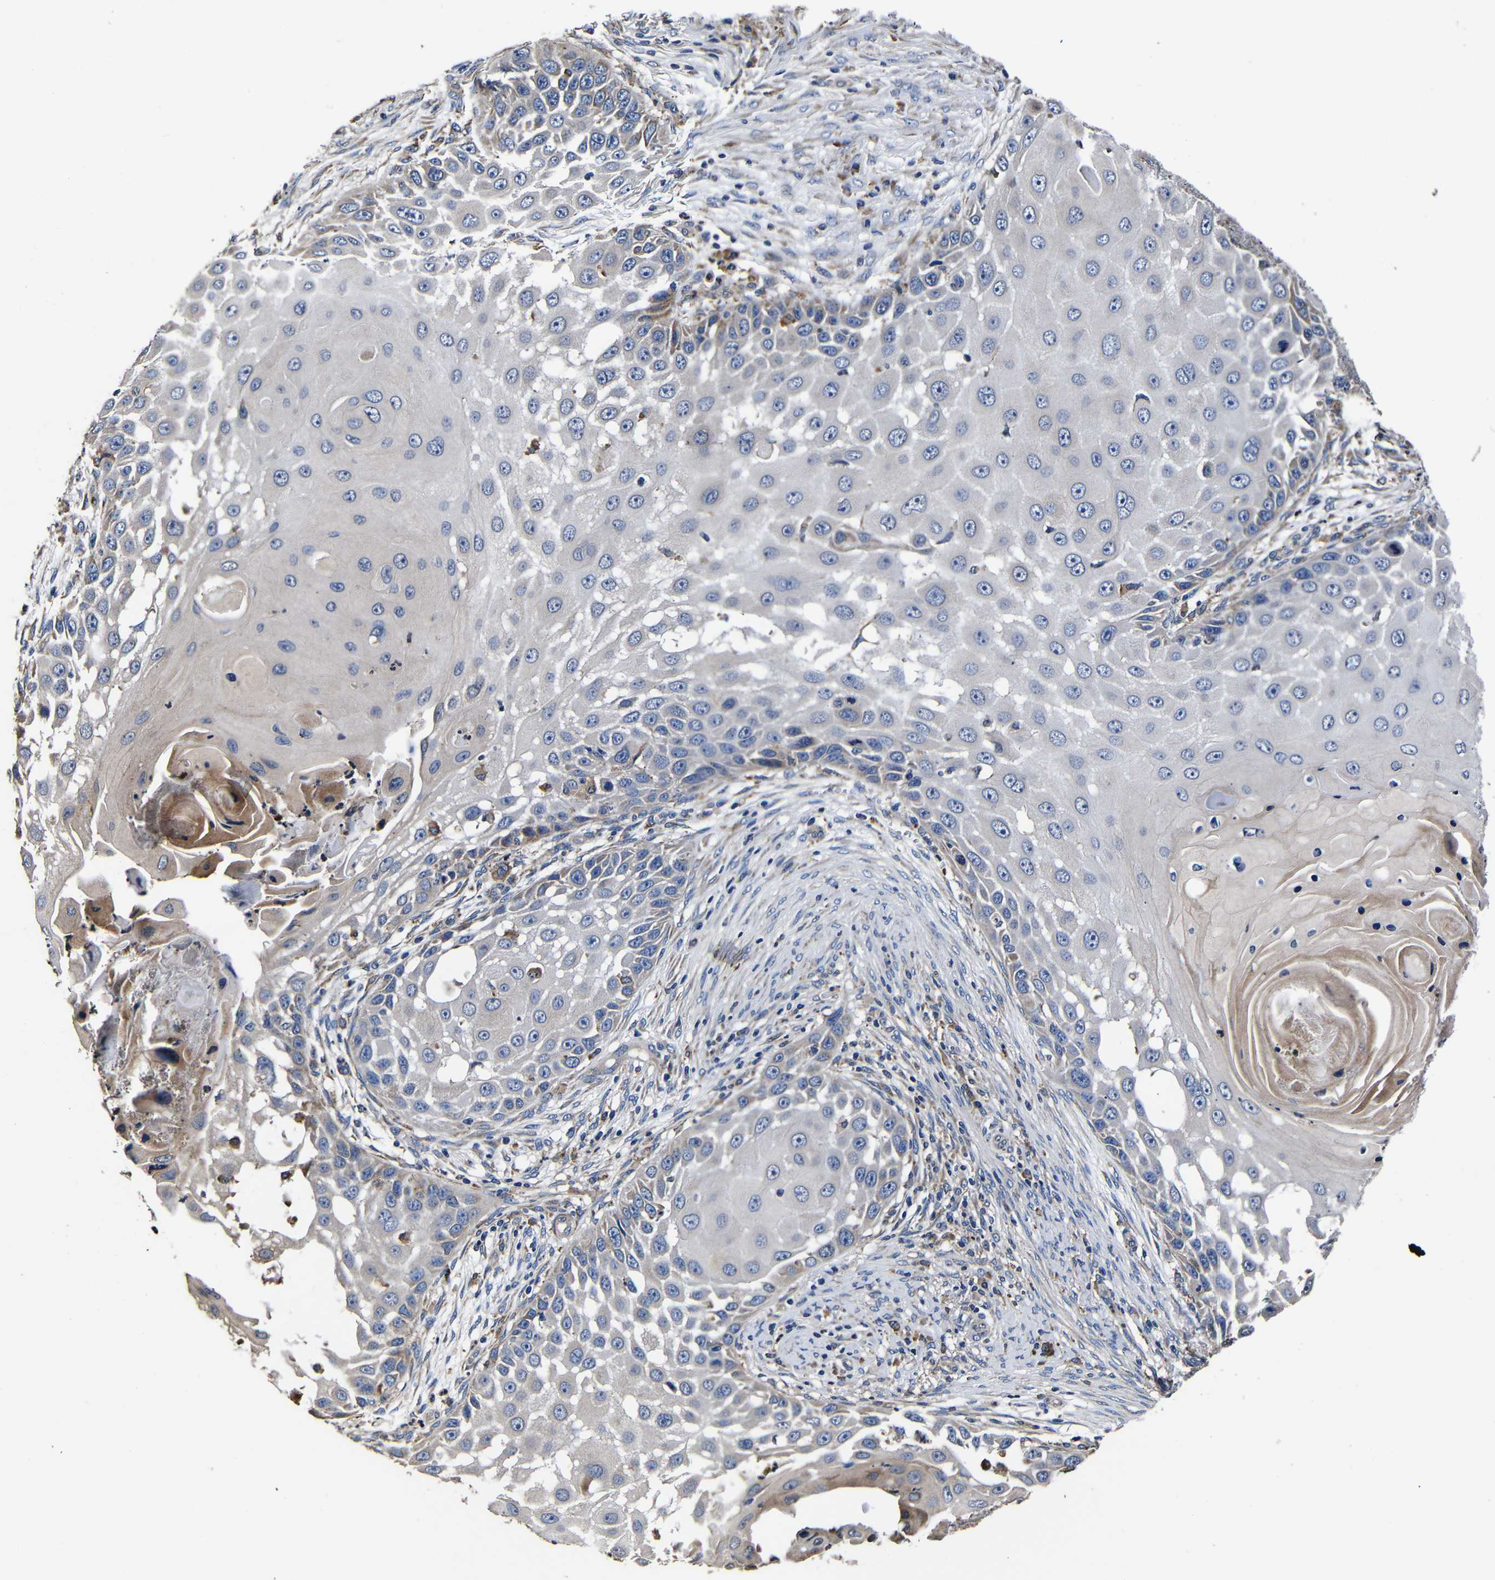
{"staining": {"intensity": "negative", "quantity": "none", "location": "none"}, "tissue": "skin cancer", "cell_type": "Tumor cells", "image_type": "cancer", "snomed": [{"axis": "morphology", "description": "Squamous cell carcinoma, NOS"}, {"axis": "topography", "description": "Skin"}], "caption": "A photomicrograph of squamous cell carcinoma (skin) stained for a protein displays no brown staining in tumor cells.", "gene": "SCN9A", "patient": {"sex": "female", "age": 44}}